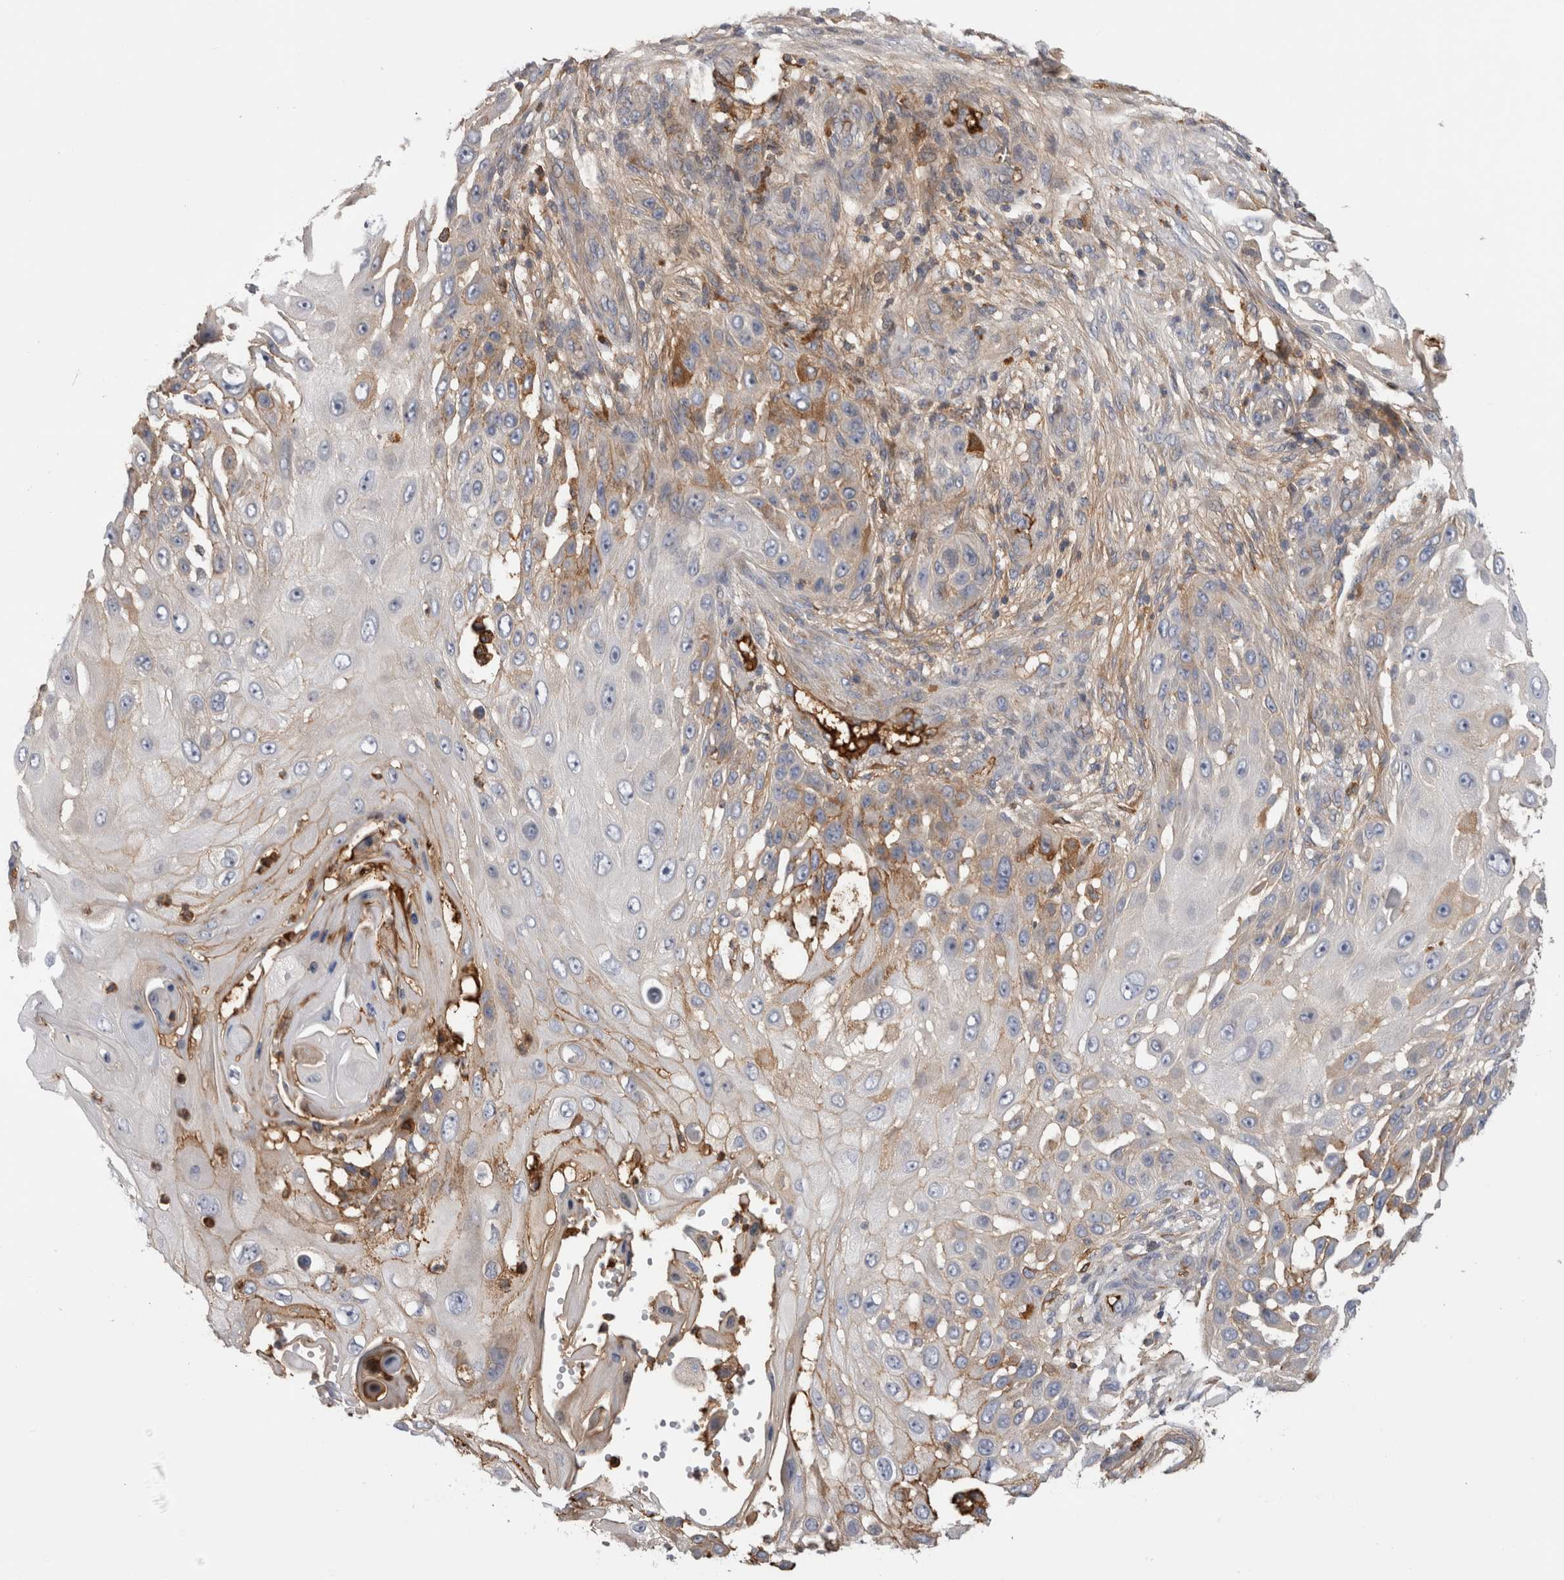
{"staining": {"intensity": "moderate", "quantity": "<25%", "location": "cytoplasmic/membranous"}, "tissue": "skin cancer", "cell_type": "Tumor cells", "image_type": "cancer", "snomed": [{"axis": "morphology", "description": "Squamous cell carcinoma, NOS"}, {"axis": "topography", "description": "Skin"}], "caption": "Immunohistochemistry (IHC) image of squamous cell carcinoma (skin) stained for a protein (brown), which reveals low levels of moderate cytoplasmic/membranous positivity in about <25% of tumor cells.", "gene": "TBCE", "patient": {"sex": "female", "age": 44}}